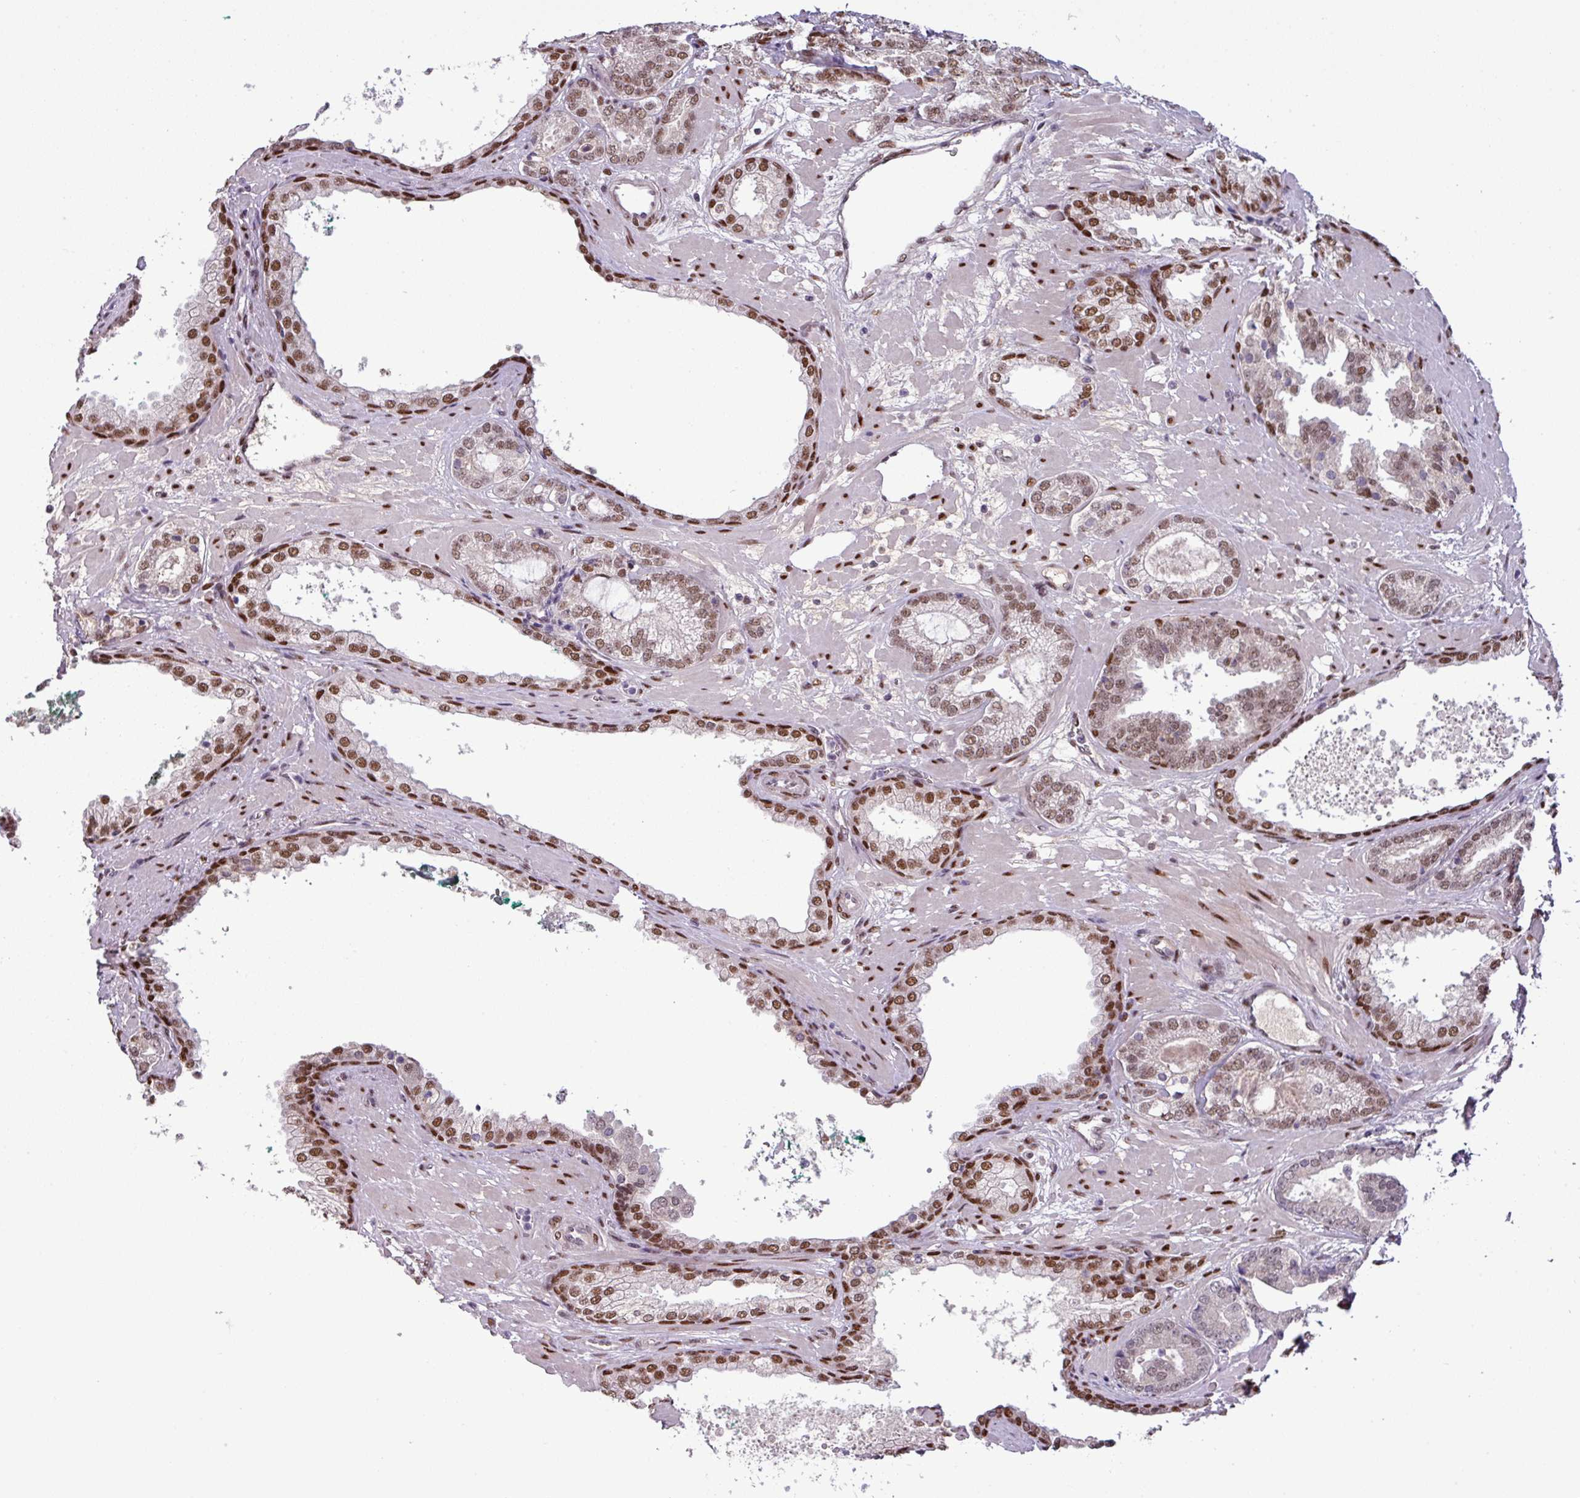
{"staining": {"intensity": "moderate", "quantity": ">75%", "location": "nuclear"}, "tissue": "prostate cancer", "cell_type": "Tumor cells", "image_type": "cancer", "snomed": [{"axis": "morphology", "description": "Adenocarcinoma, High grade"}, {"axis": "topography", "description": "Prostate"}], "caption": "A histopathology image showing moderate nuclear positivity in about >75% of tumor cells in adenocarcinoma (high-grade) (prostate), as visualized by brown immunohistochemical staining.", "gene": "IRF2BPL", "patient": {"sex": "male", "age": 60}}